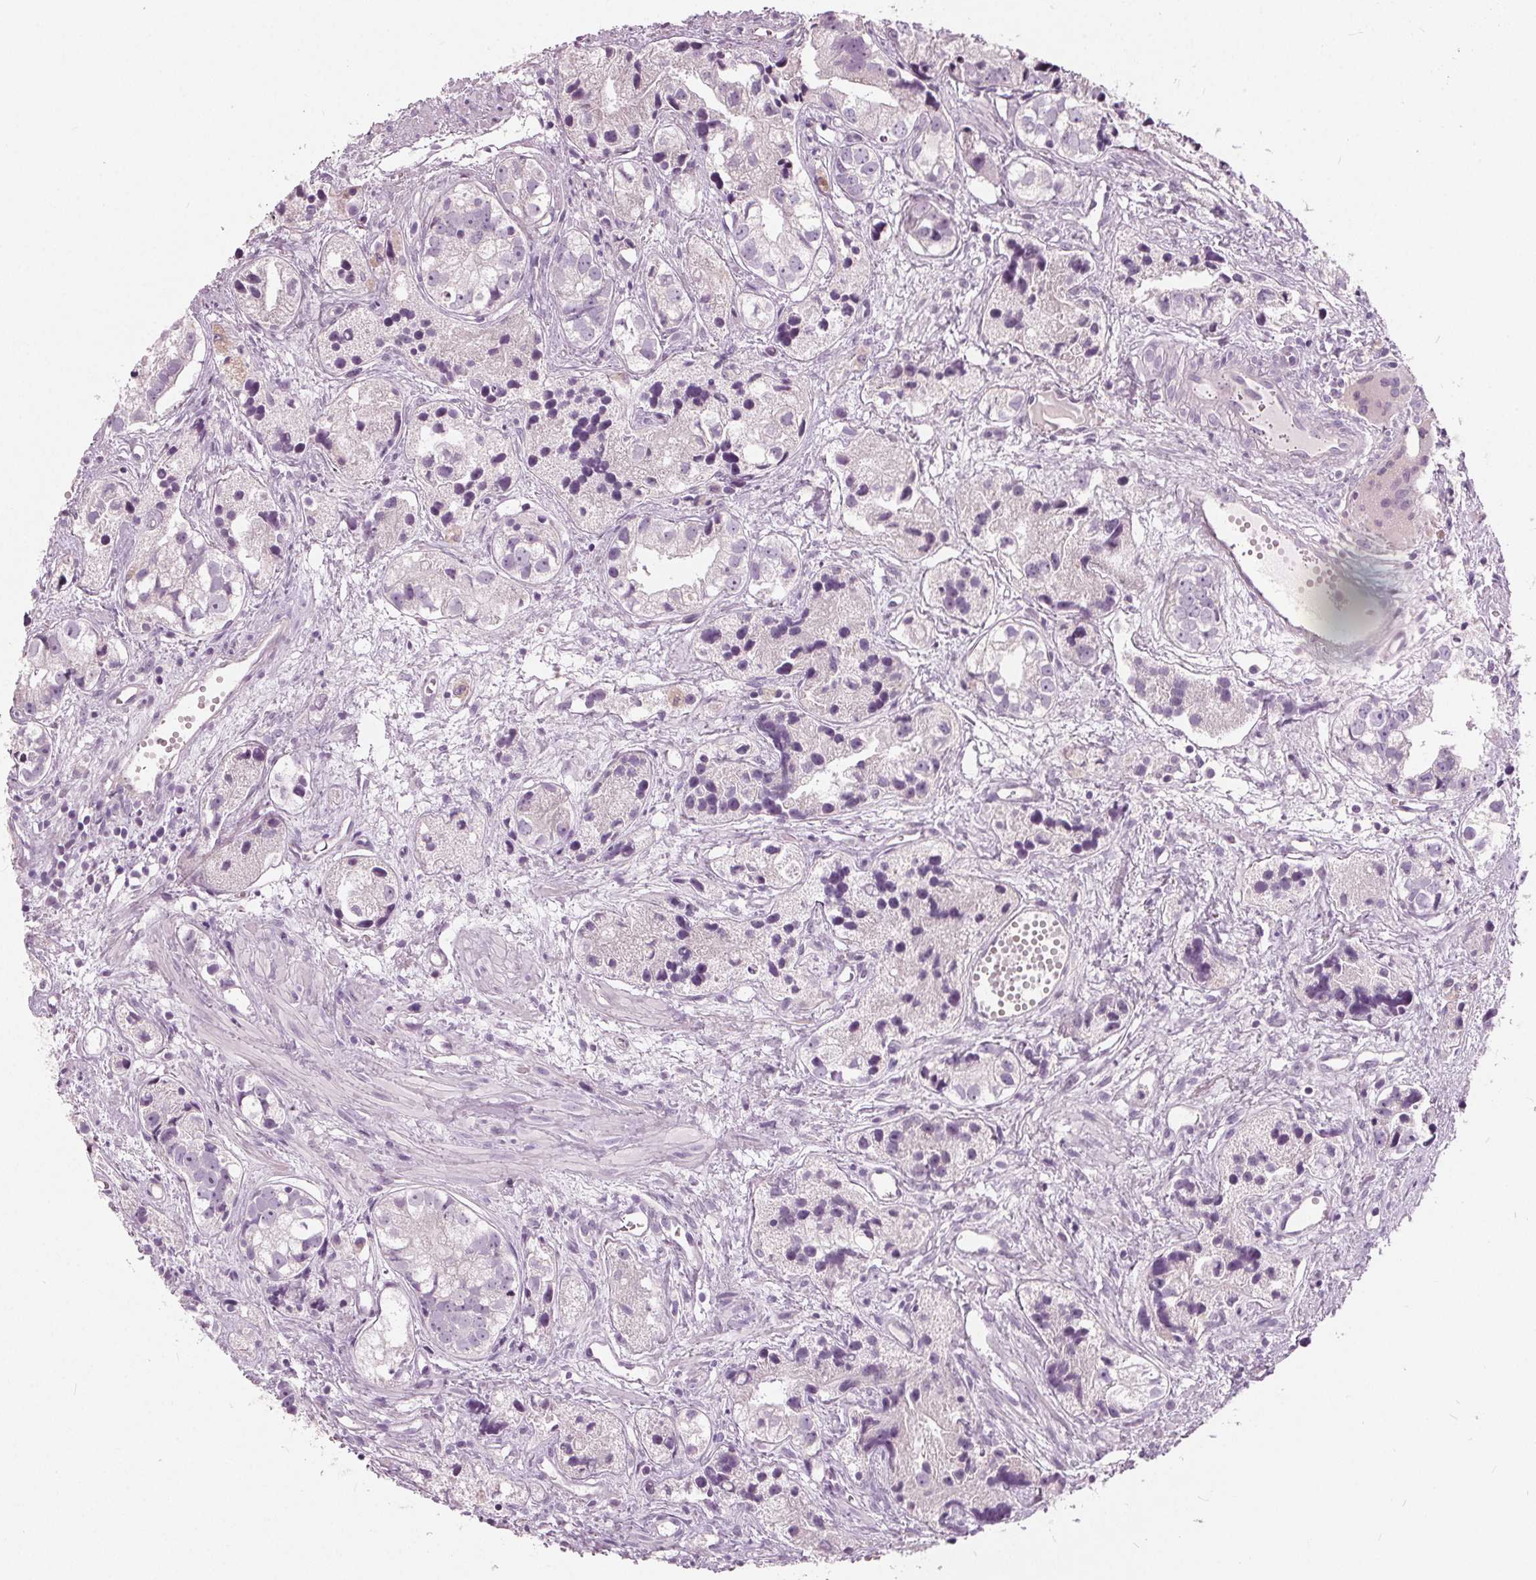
{"staining": {"intensity": "negative", "quantity": "none", "location": "none"}, "tissue": "prostate cancer", "cell_type": "Tumor cells", "image_type": "cancer", "snomed": [{"axis": "morphology", "description": "Adenocarcinoma, High grade"}, {"axis": "topography", "description": "Prostate"}], "caption": "IHC image of high-grade adenocarcinoma (prostate) stained for a protein (brown), which demonstrates no positivity in tumor cells.", "gene": "LHFPL7", "patient": {"sex": "male", "age": 68}}